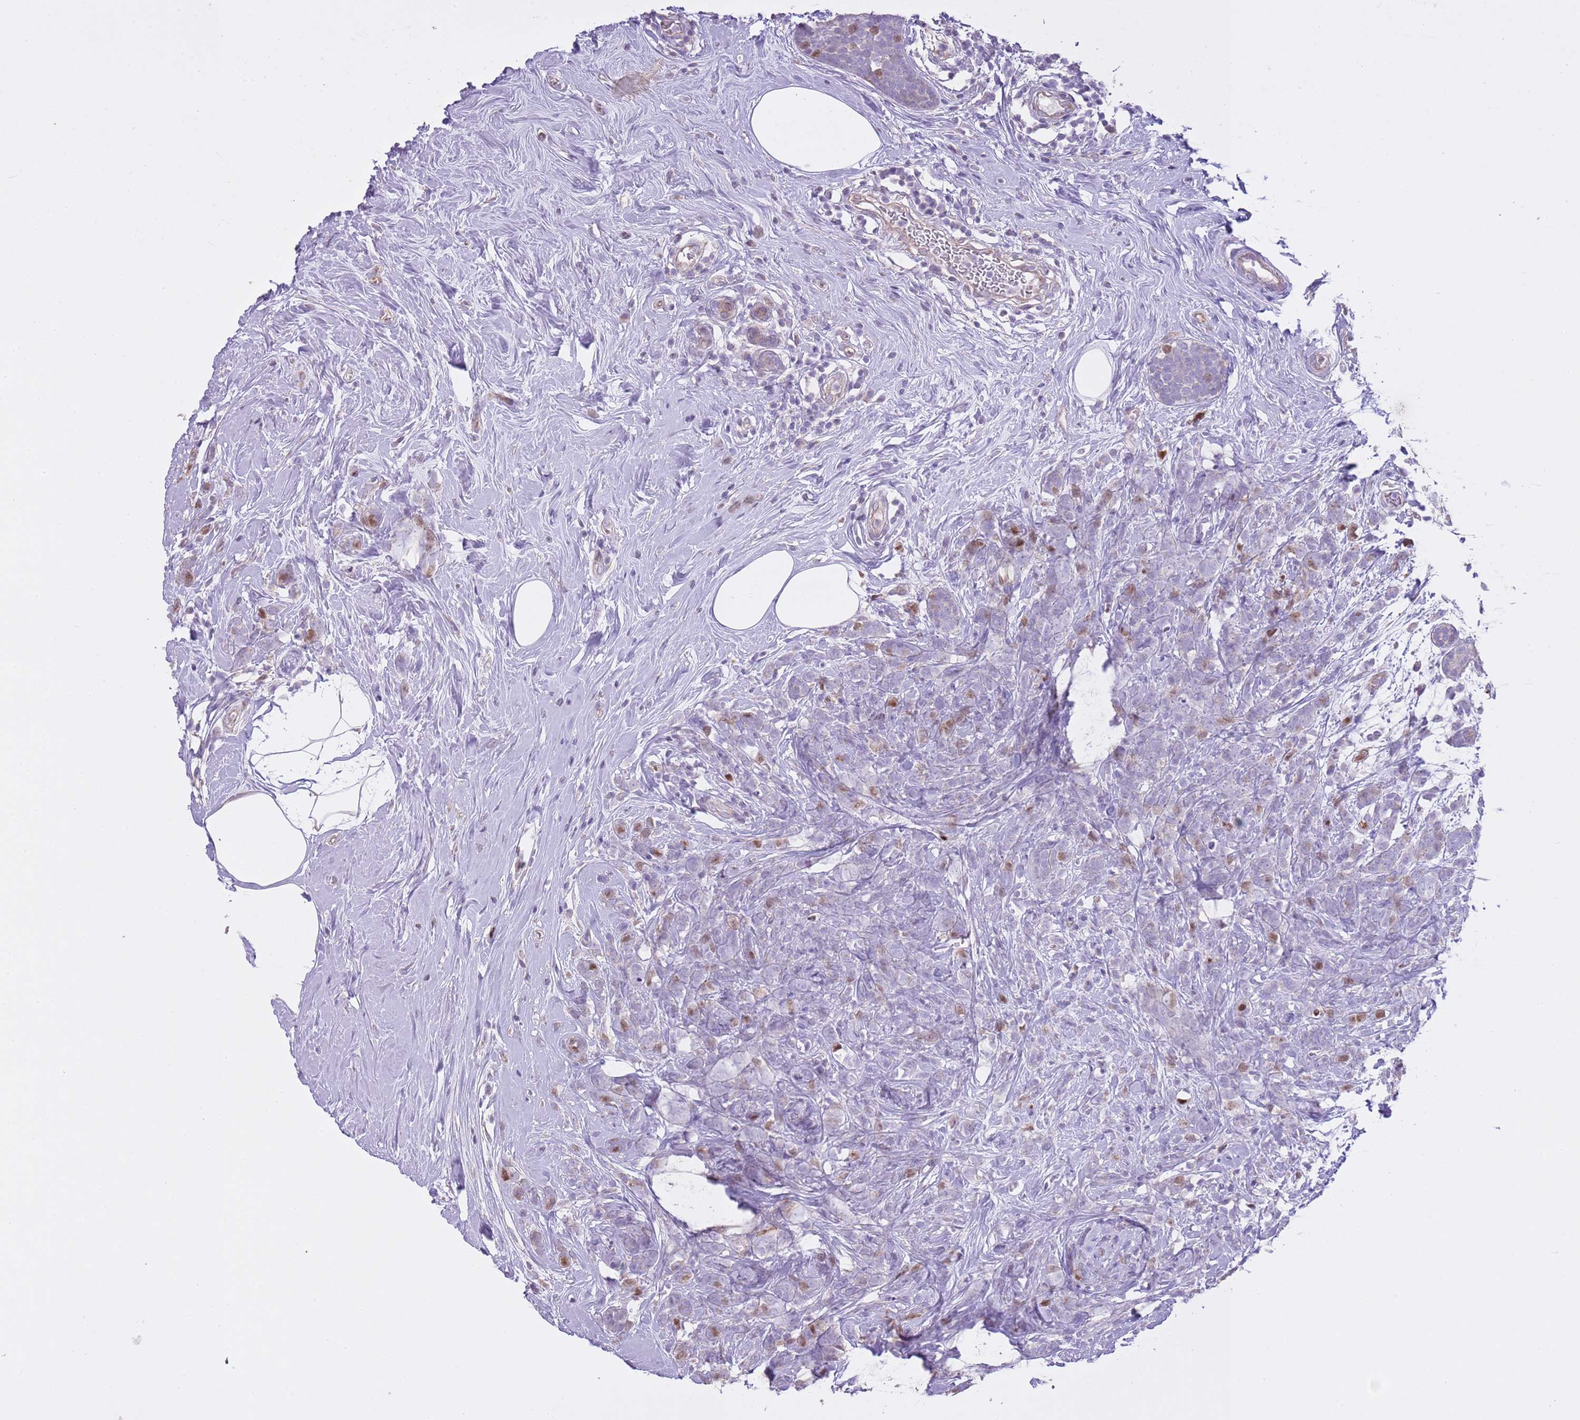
{"staining": {"intensity": "moderate", "quantity": "<25%", "location": "nuclear"}, "tissue": "breast cancer", "cell_type": "Tumor cells", "image_type": "cancer", "snomed": [{"axis": "morphology", "description": "Lobular carcinoma"}, {"axis": "topography", "description": "Breast"}], "caption": "Protein positivity by immunohistochemistry (IHC) shows moderate nuclear staining in approximately <25% of tumor cells in lobular carcinoma (breast).", "gene": "GMNN", "patient": {"sex": "female", "age": 58}}